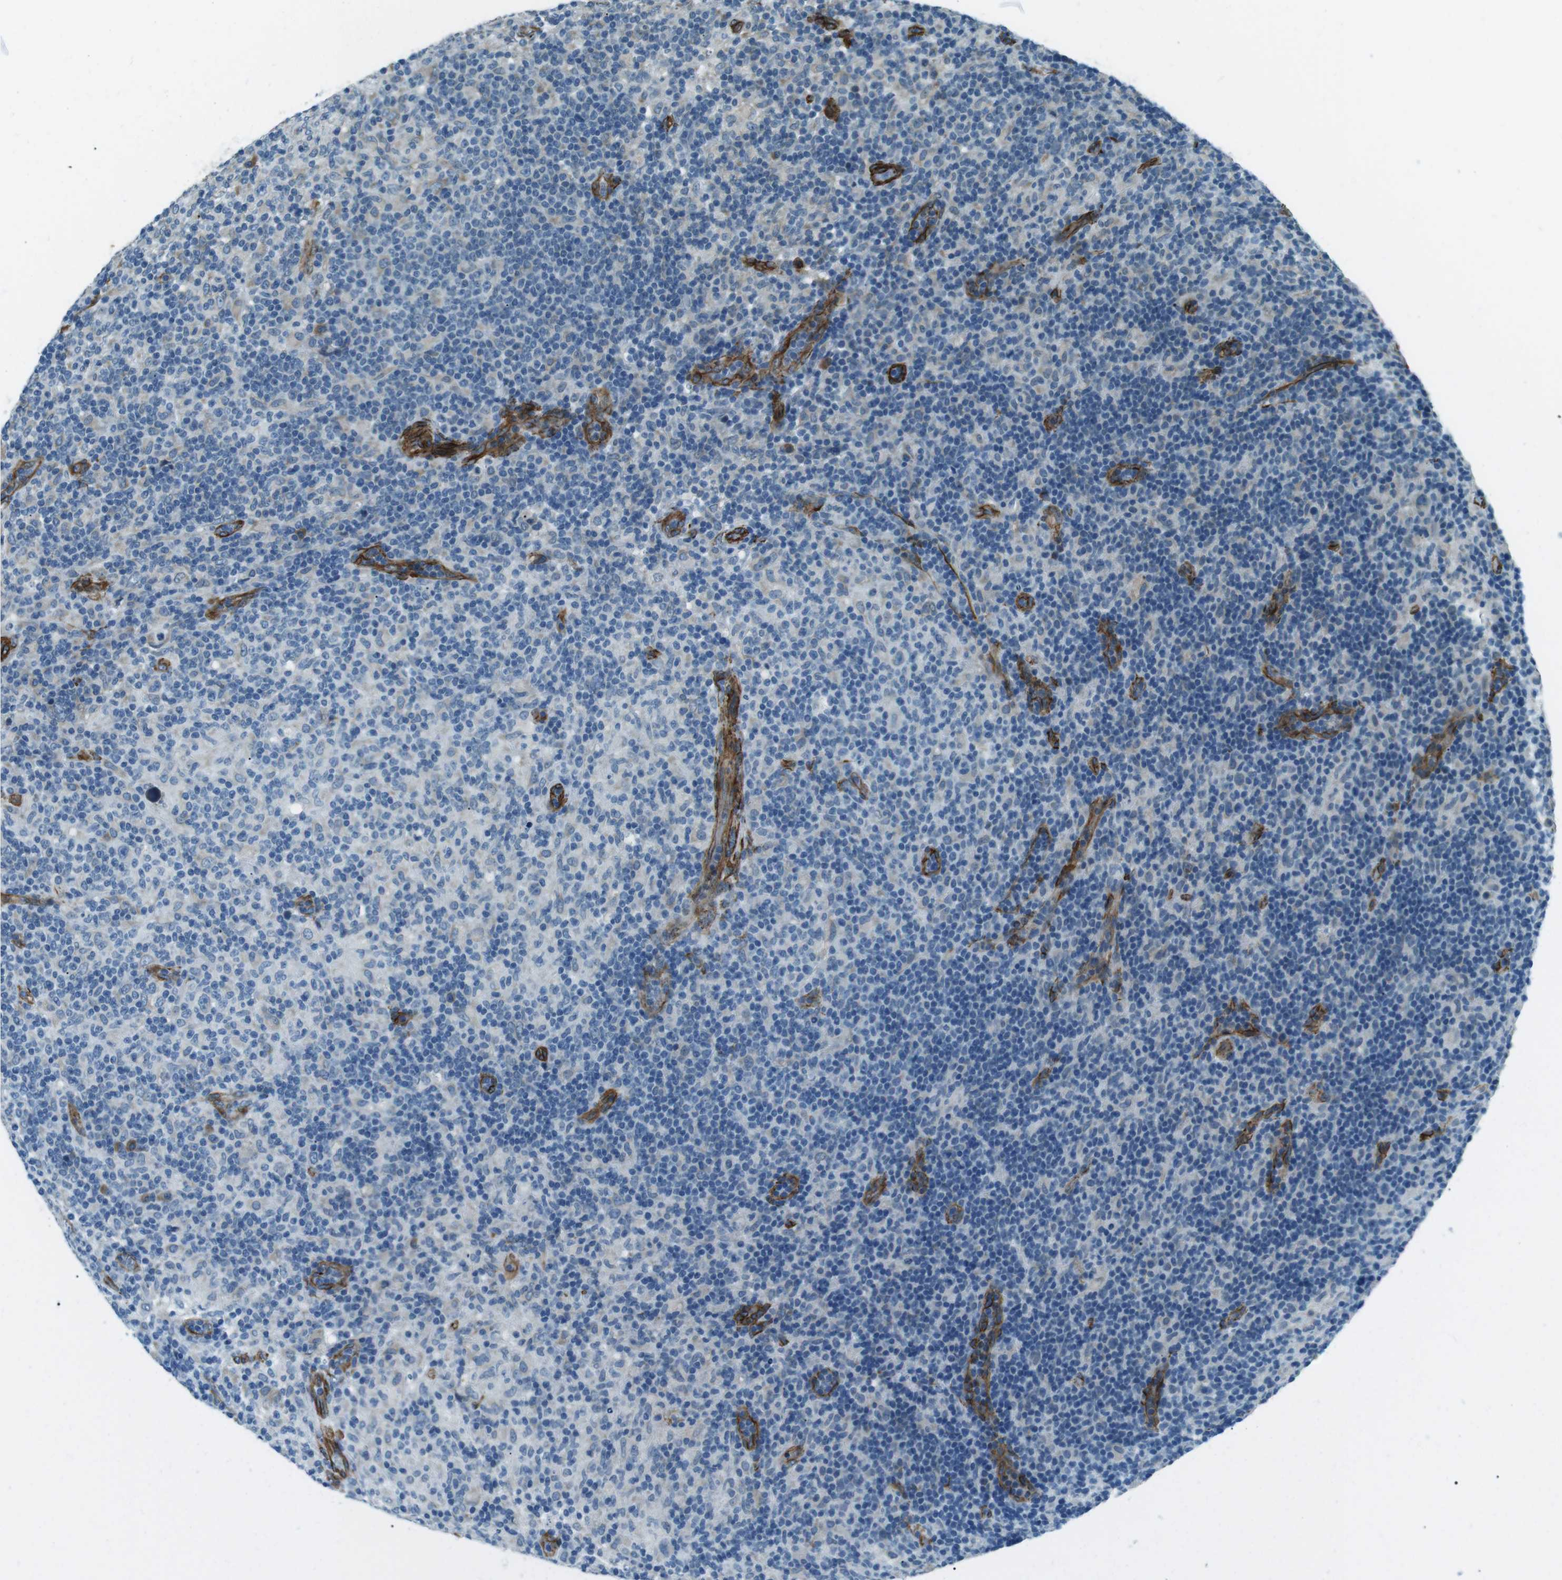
{"staining": {"intensity": "negative", "quantity": "none", "location": "none"}, "tissue": "lymphoma", "cell_type": "Tumor cells", "image_type": "cancer", "snomed": [{"axis": "morphology", "description": "Hodgkin's disease, NOS"}, {"axis": "topography", "description": "Lymph node"}], "caption": "A high-resolution histopathology image shows immunohistochemistry staining of lymphoma, which exhibits no significant staining in tumor cells. (Brightfield microscopy of DAB immunohistochemistry at high magnification).", "gene": "ODR4", "patient": {"sex": "male", "age": 70}}